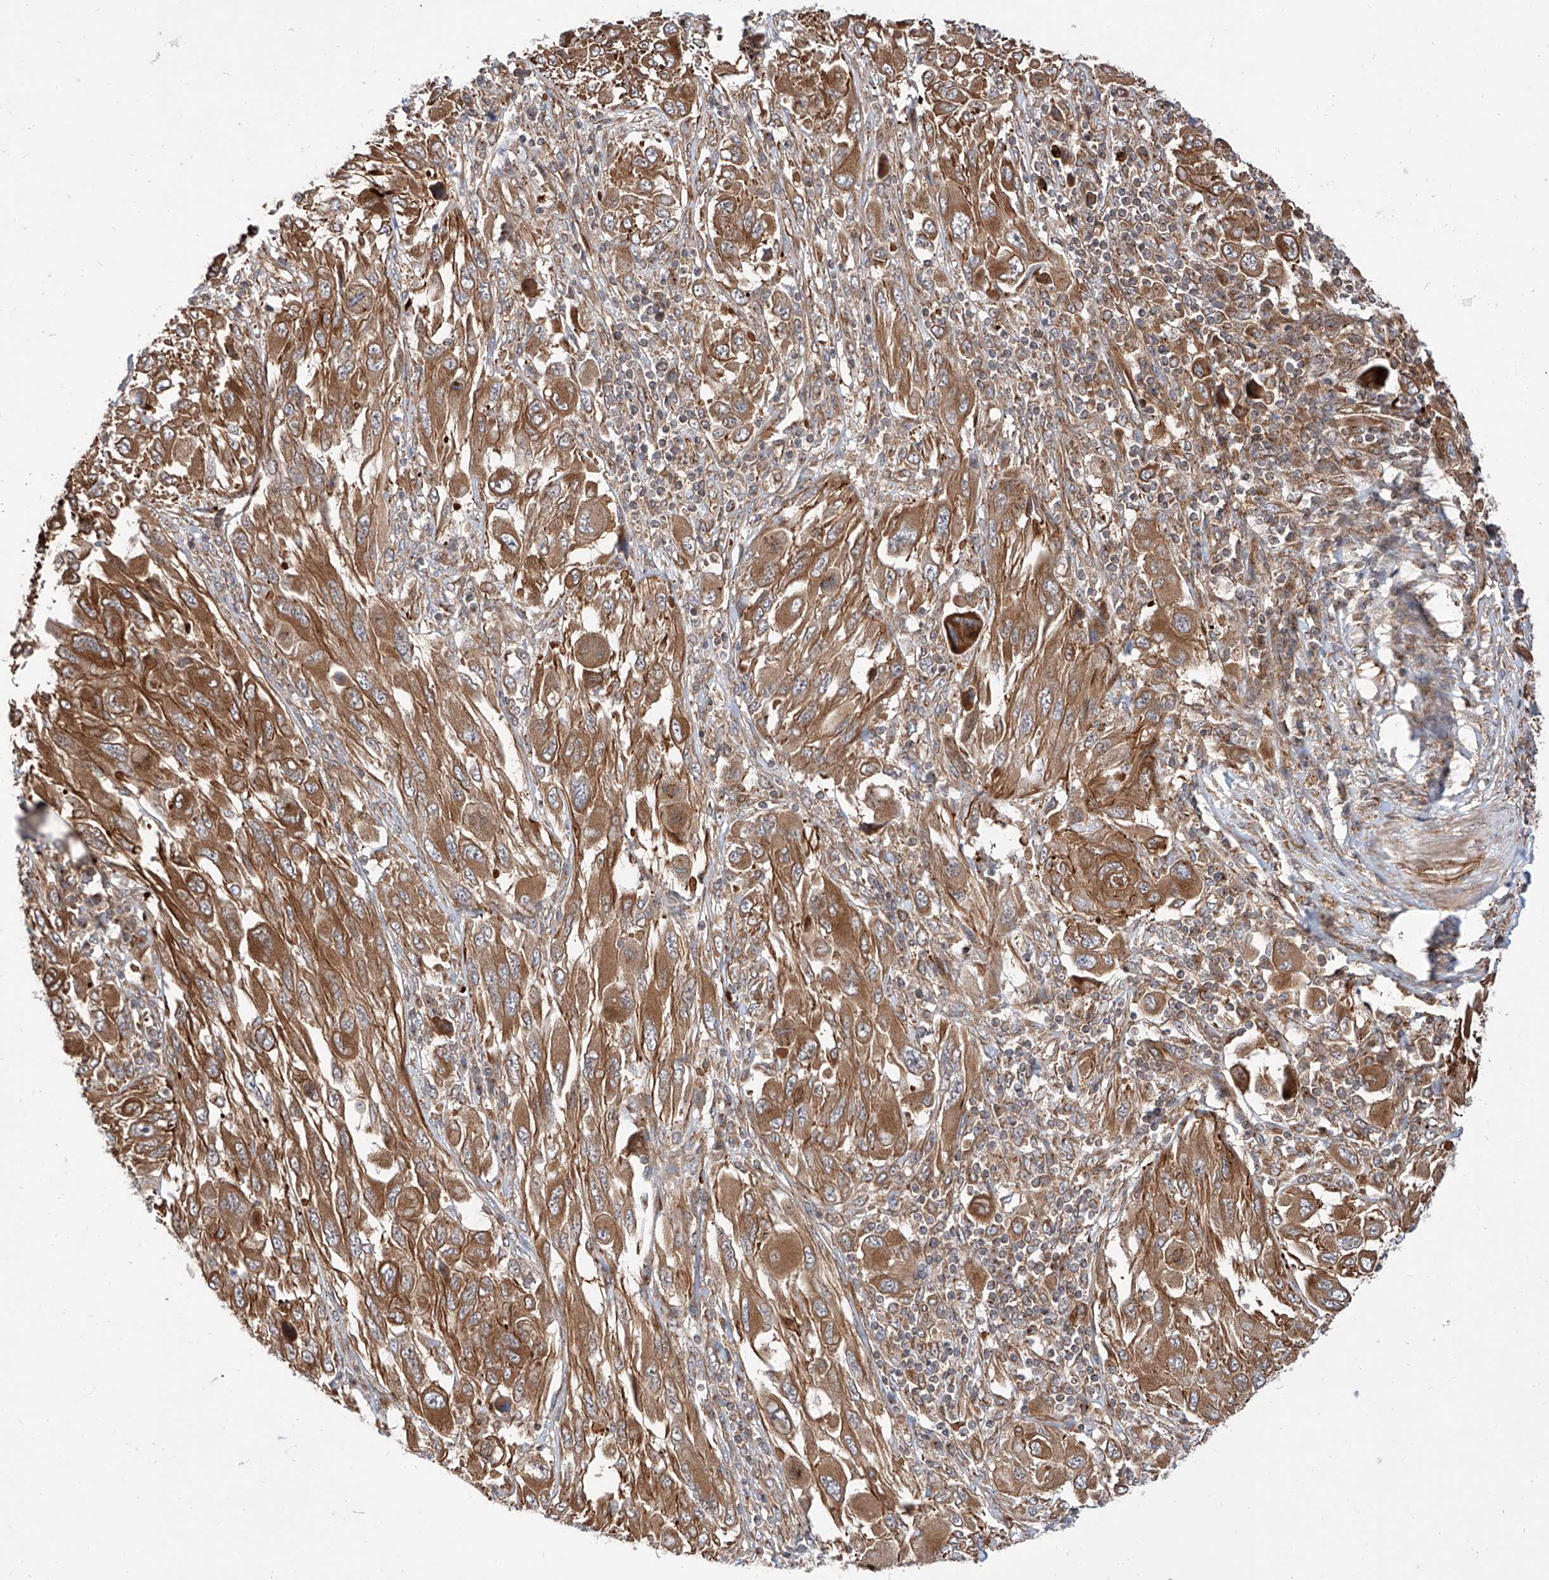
{"staining": {"intensity": "moderate", "quantity": ">75%", "location": "cytoplasmic/membranous"}, "tissue": "melanoma", "cell_type": "Tumor cells", "image_type": "cancer", "snomed": [{"axis": "morphology", "description": "Malignant melanoma, NOS"}, {"axis": "topography", "description": "Skin"}], "caption": "Immunohistochemistry micrograph of melanoma stained for a protein (brown), which demonstrates medium levels of moderate cytoplasmic/membranous positivity in about >75% of tumor cells.", "gene": "ISCA2", "patient": {"sex": "female", "age": 91}}